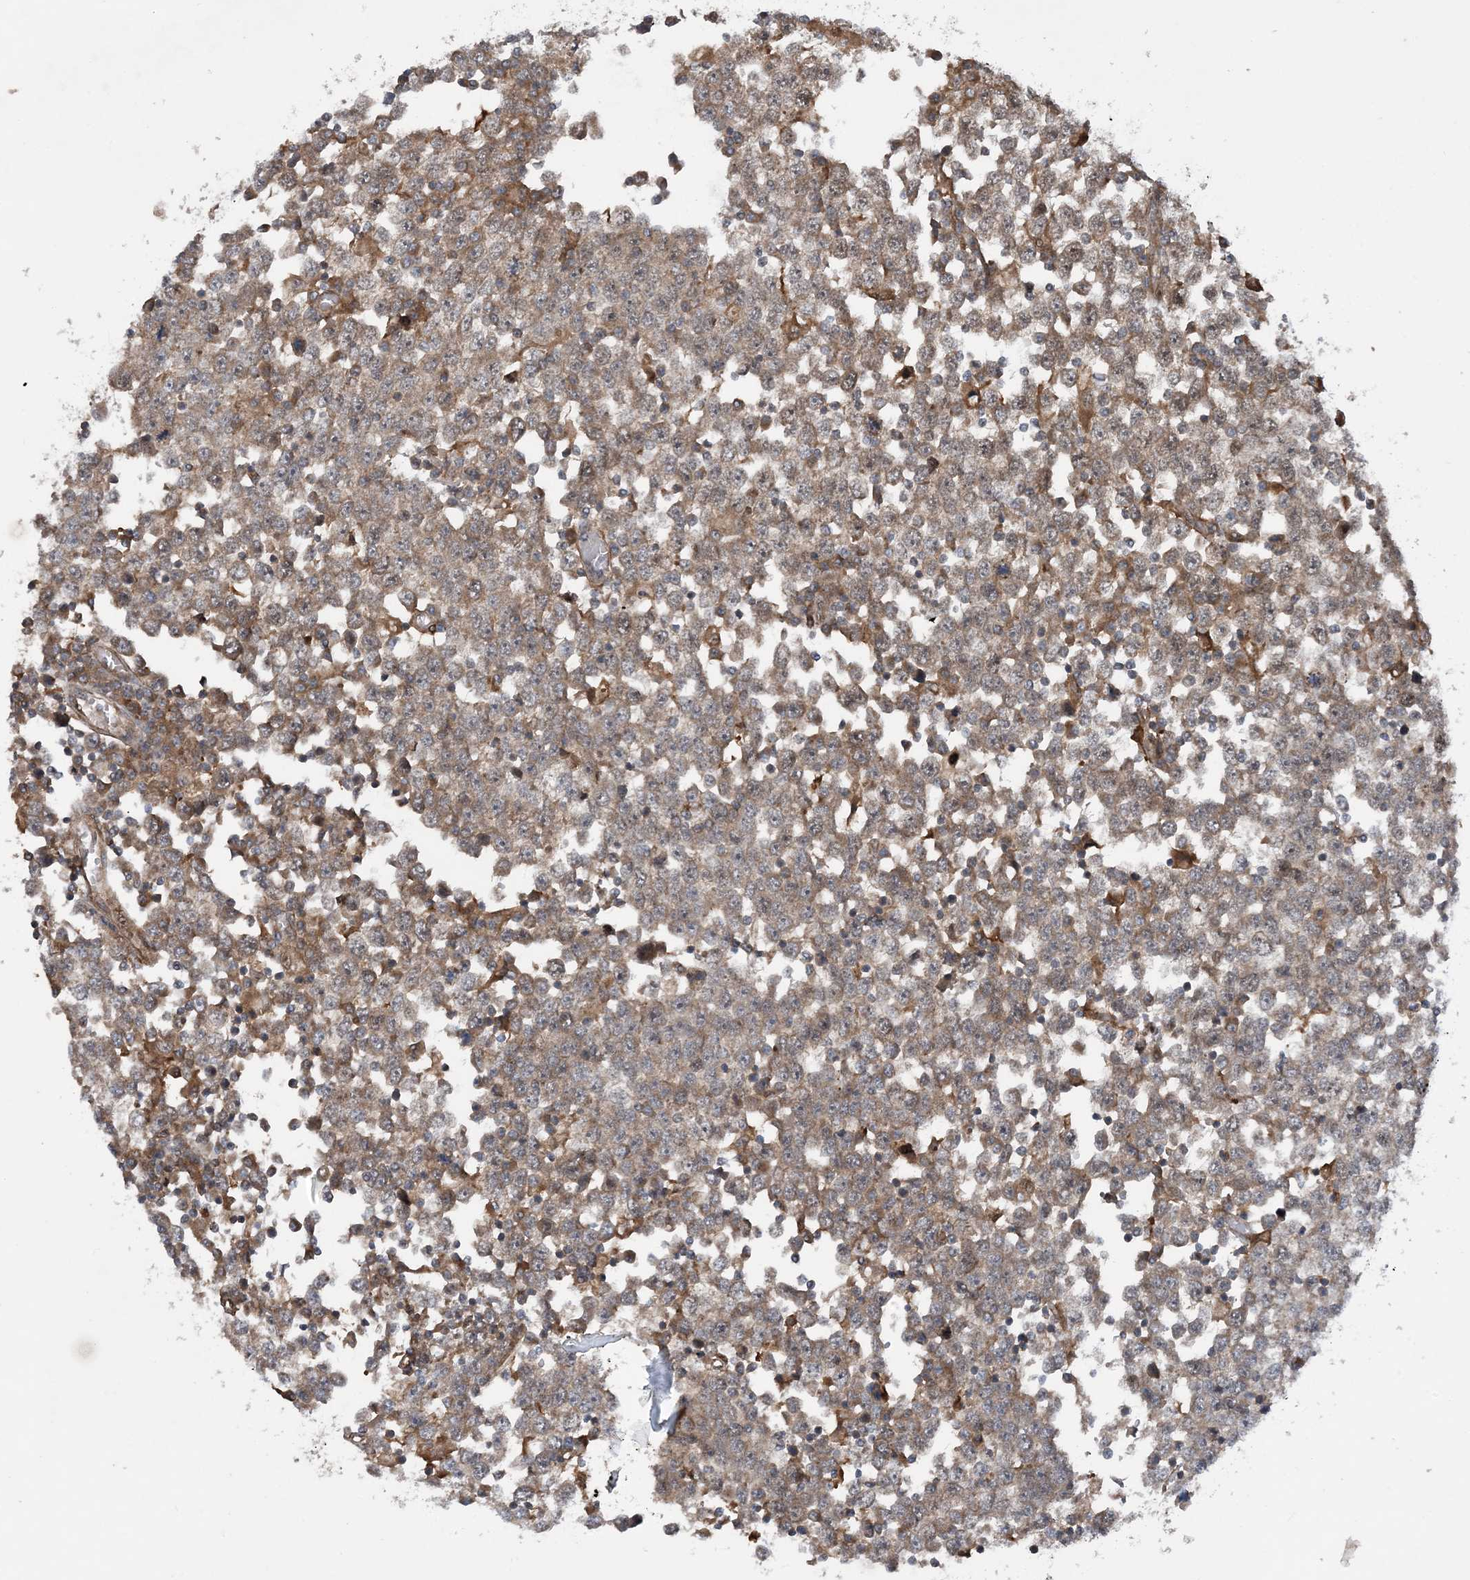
{"staining": {"intensity": "weak", "quantity": "25%-75%", "location": "cytoplasmic/membranous"}, "tissue": "testis cancer", "cell_type": "Tumor cells", "image_type": "cancer", "snomed": [{"axis": "morphology", "description": "Seminoma, NOS"}, {"axis": "topography", "description": "Testis"}], "caption": "This image displays testis seminoma stained with immunohistochemistry to label a protein in brown. The cytoplasmic/membranous of tumor cells show weak positivity for the protein. Nuclei are counter-stained blue.", "gene": "HEMK1", "patient": {"sex": "male", "age": 65}}